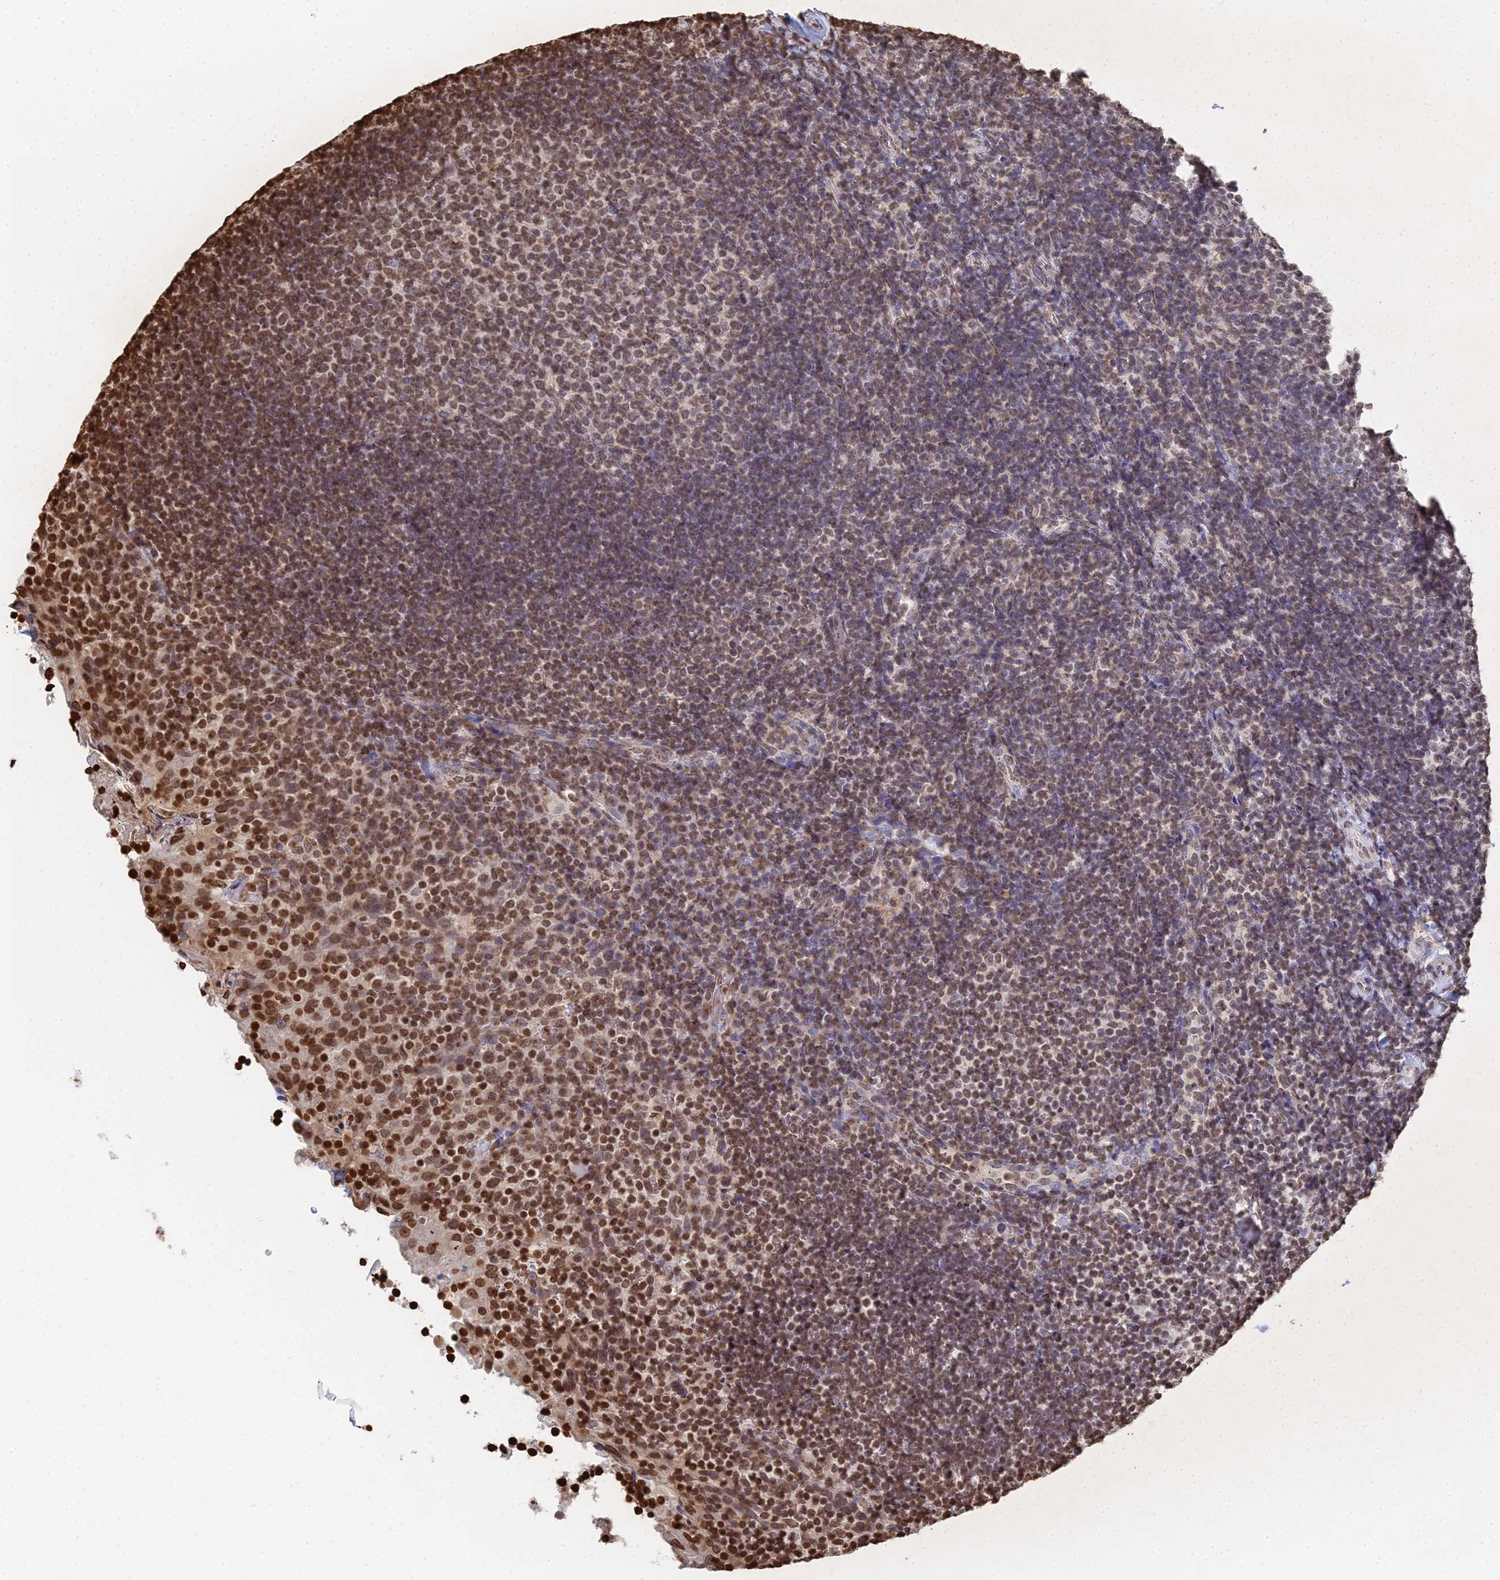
{"staining": {"intensity": "weak", "quantity": "25%-75%", "location": "nuclear"}, "tissue": "tonsil", "cell_type": "Germinal center cells", "image_type": "normal", "snomed": [{"axis": "morphology", "description": "Normal tissue, NOS"}, {"axis": "topography", "description": "Tonsil"}], "caption": "Germinal center cells display weak nuclear expression in about 25%-75% of cells in unremarkable tonsil.", "gene": "GBP3", "patient": {"sex": "female", "age": 10}}